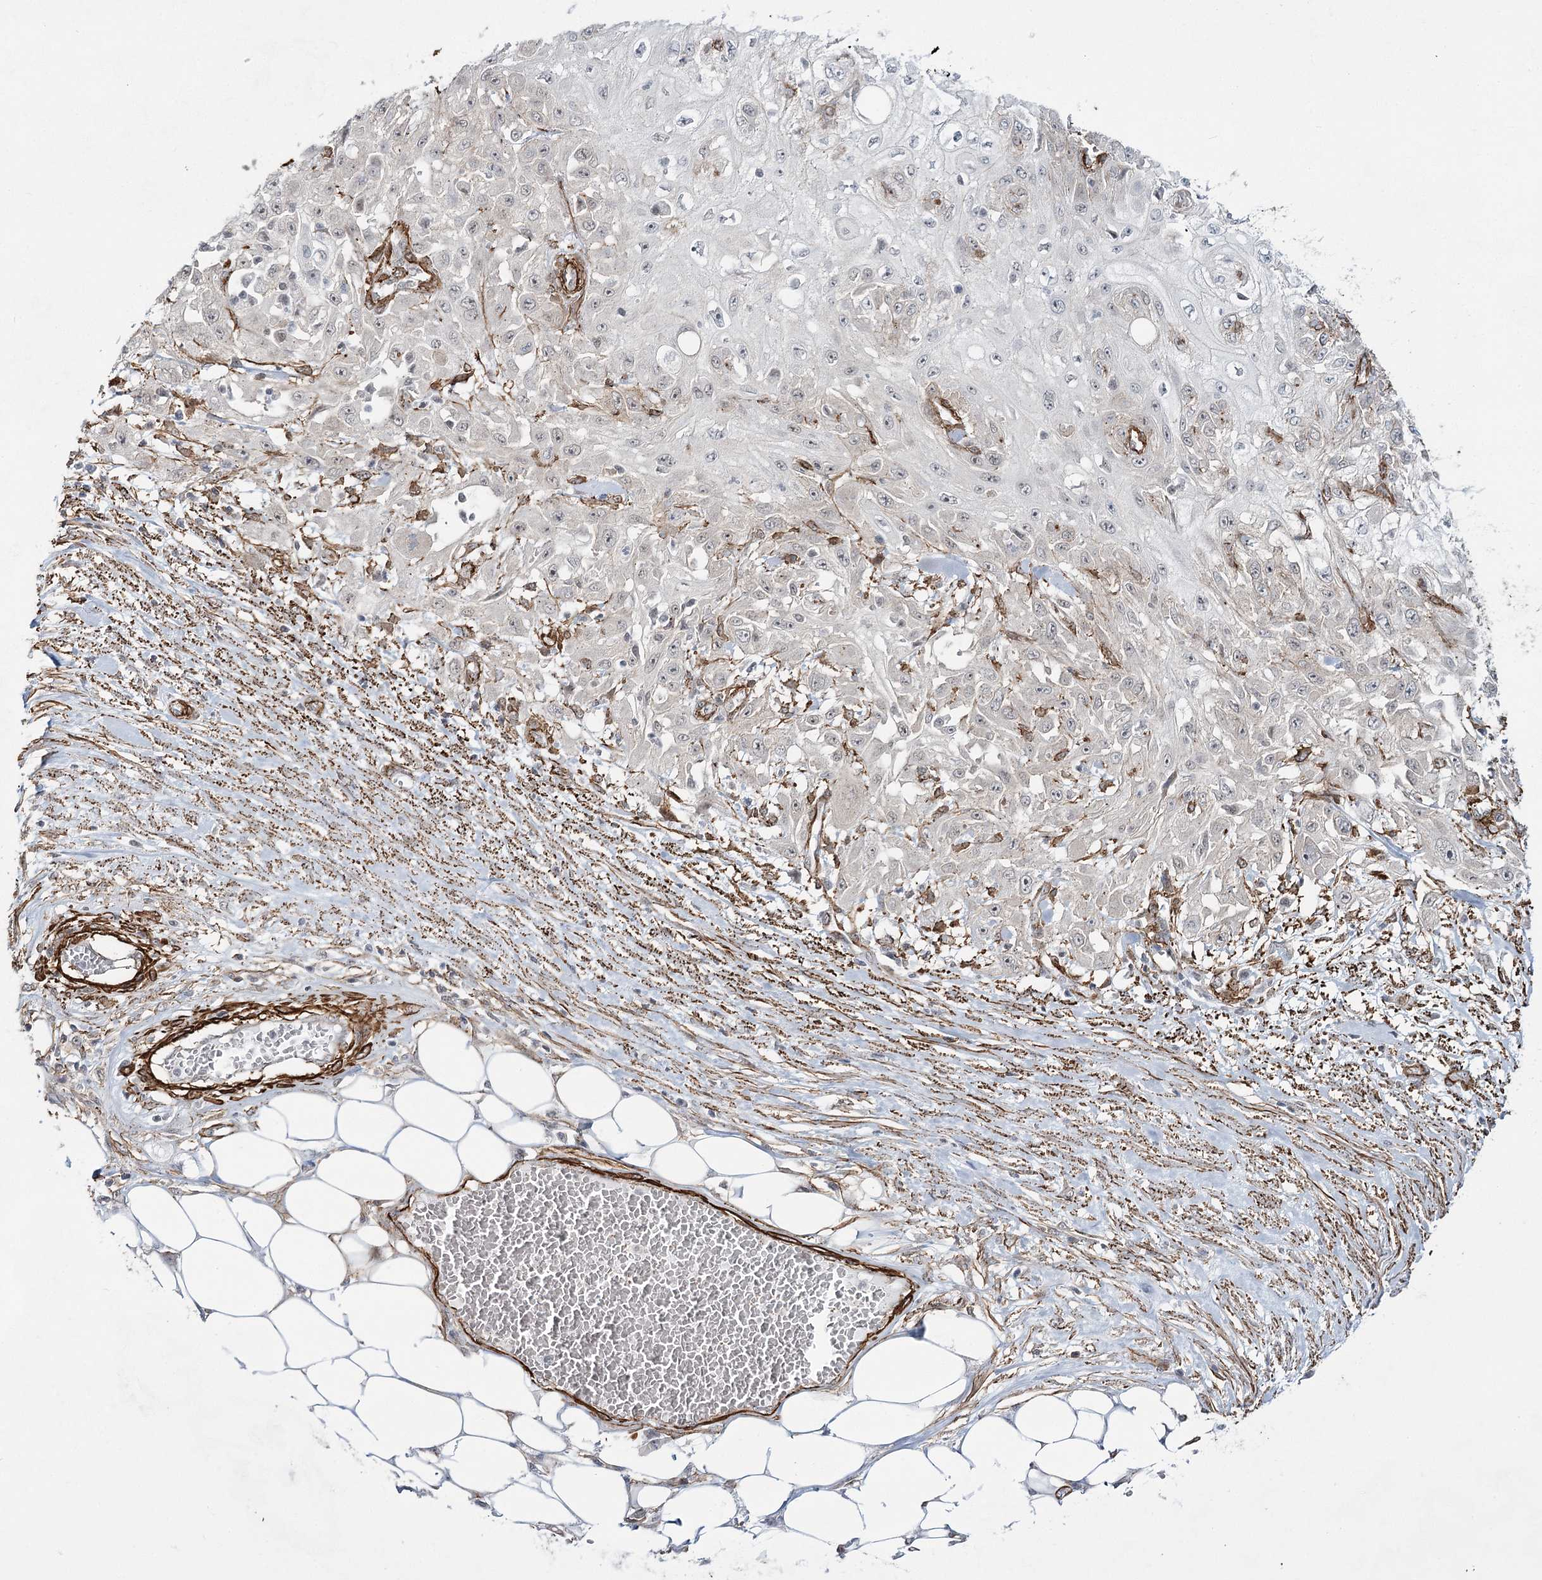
{"staining": {"intensity": "negative", "quantity": "none", "location": "none"}, "tissue": "skin cancer", "cell_type": "Tumor cells", "image_type": "cancer", "snomed": [{"axis": "morphology", "description": "Squamous cell carcinoma, NOS"}, {"axis": "morphology", "description": "Squamous cell carcinoma, metastatic, NOS"}, {"axis": "topography", "description": "Skin"}, {"axis": "topography", "description": "Lymph node"}], "caption": "An immunohistochemistry histopathology image of skin cancer is shown. There is no staining in tumor cells of skin cancer.", "gene": "CWF19L1", "patient": {"sex": "male", "age": 75}}